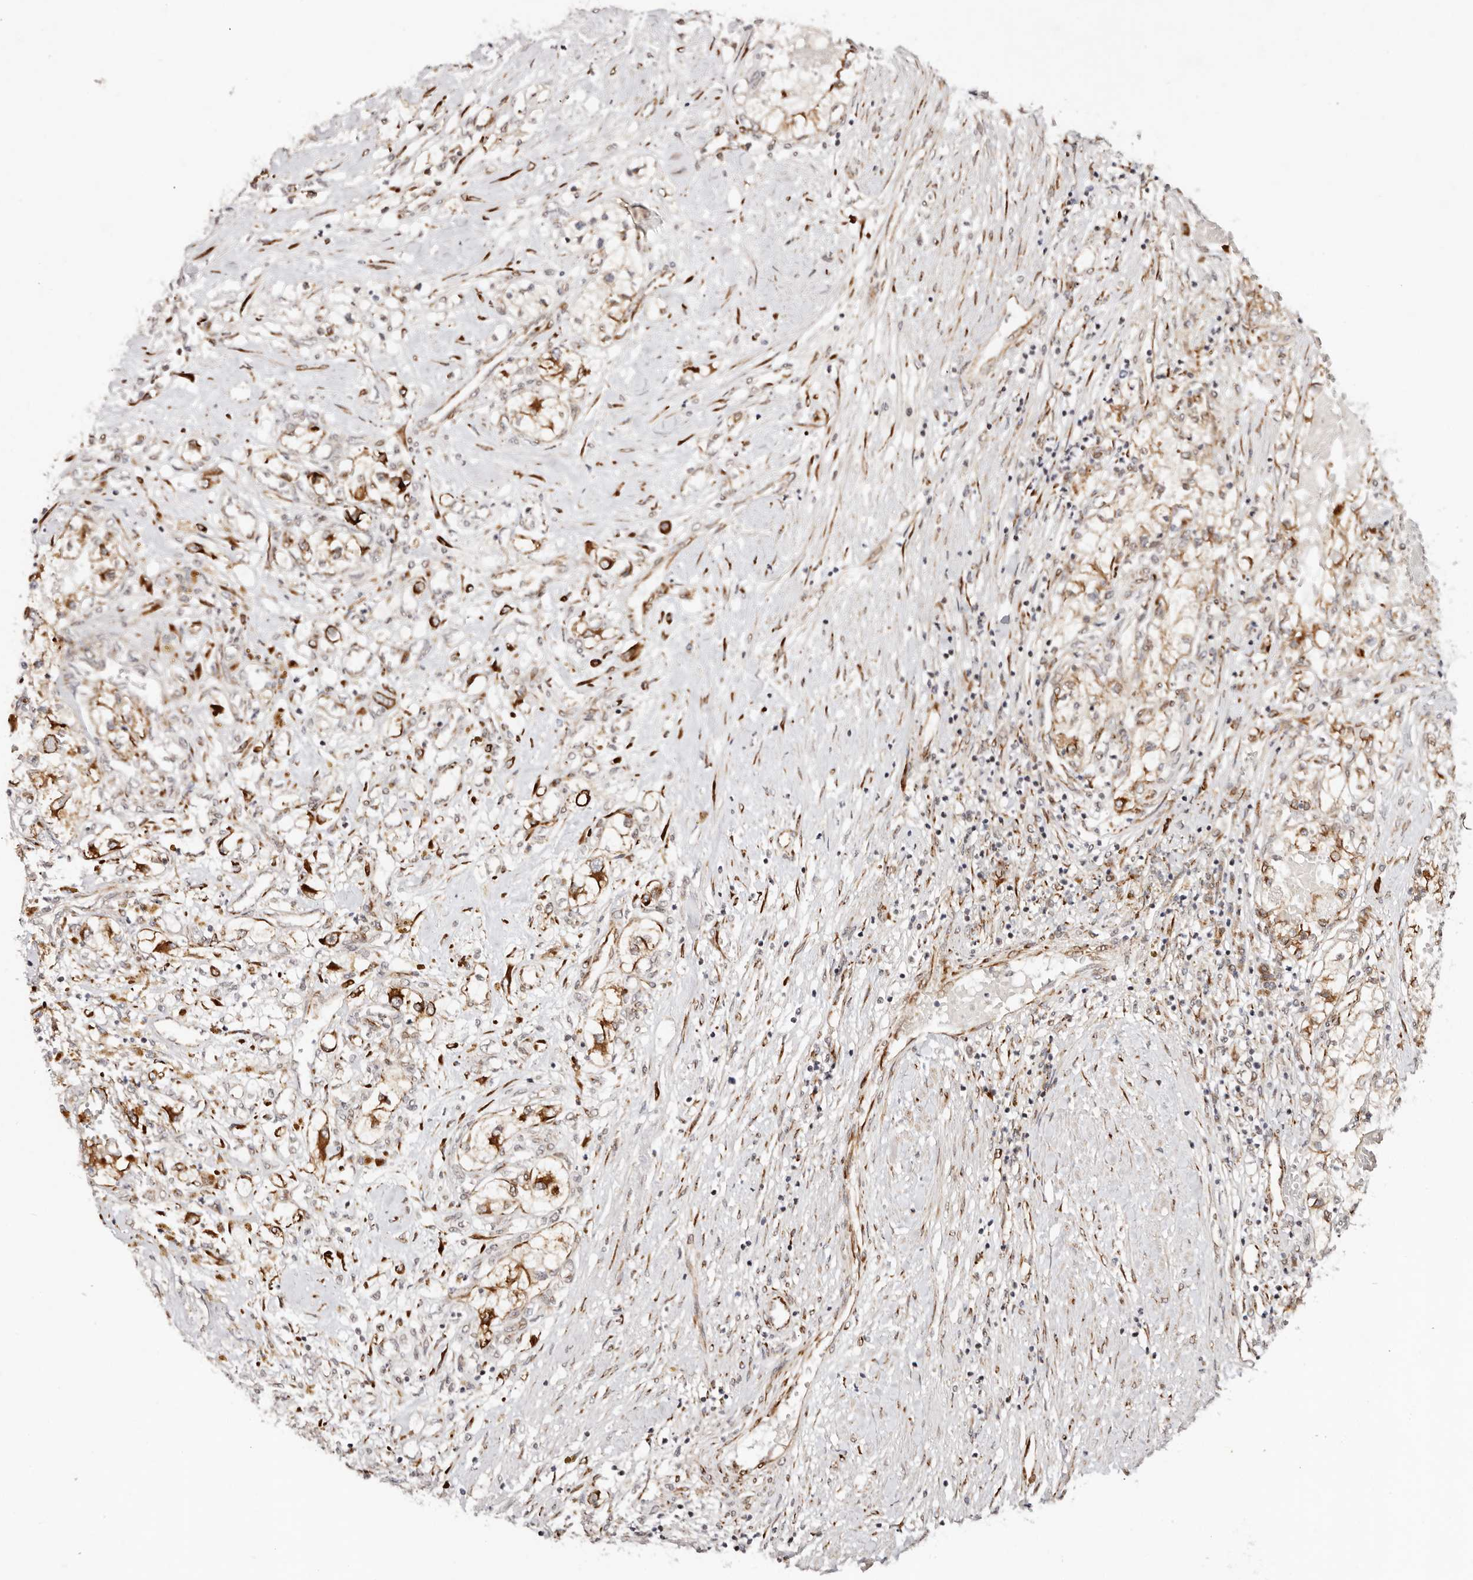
{"staining": {"intensity": "moderate", "quantity": "25%-75%", "location": "cytoplasmic/membranous"}, "tissue": "renal cancer", "cell_type": "Tumor cells", "image_type": "cancer", "snomed": [{"axis": "morphology", "description": "Normal tissue, NOS"}, {"axis": "morphology", "description": "Adenocarcinoma, NOS"}, {"axis": "topography", "description": "Kidney"}], "caption": "Immunohistochemistry photomicrograph of neoplastic tissue: renal adenocarcinoma stained using immunohistochemistry demonstrates medium levels of moderate protein expression localized specifically in the cytoplasmic/membranous of tumor cells, appearing as a cytoplasmic/membranous brown color.", "gene": "BCL2L15", "patient": {"sex": "male", "age": 68}}